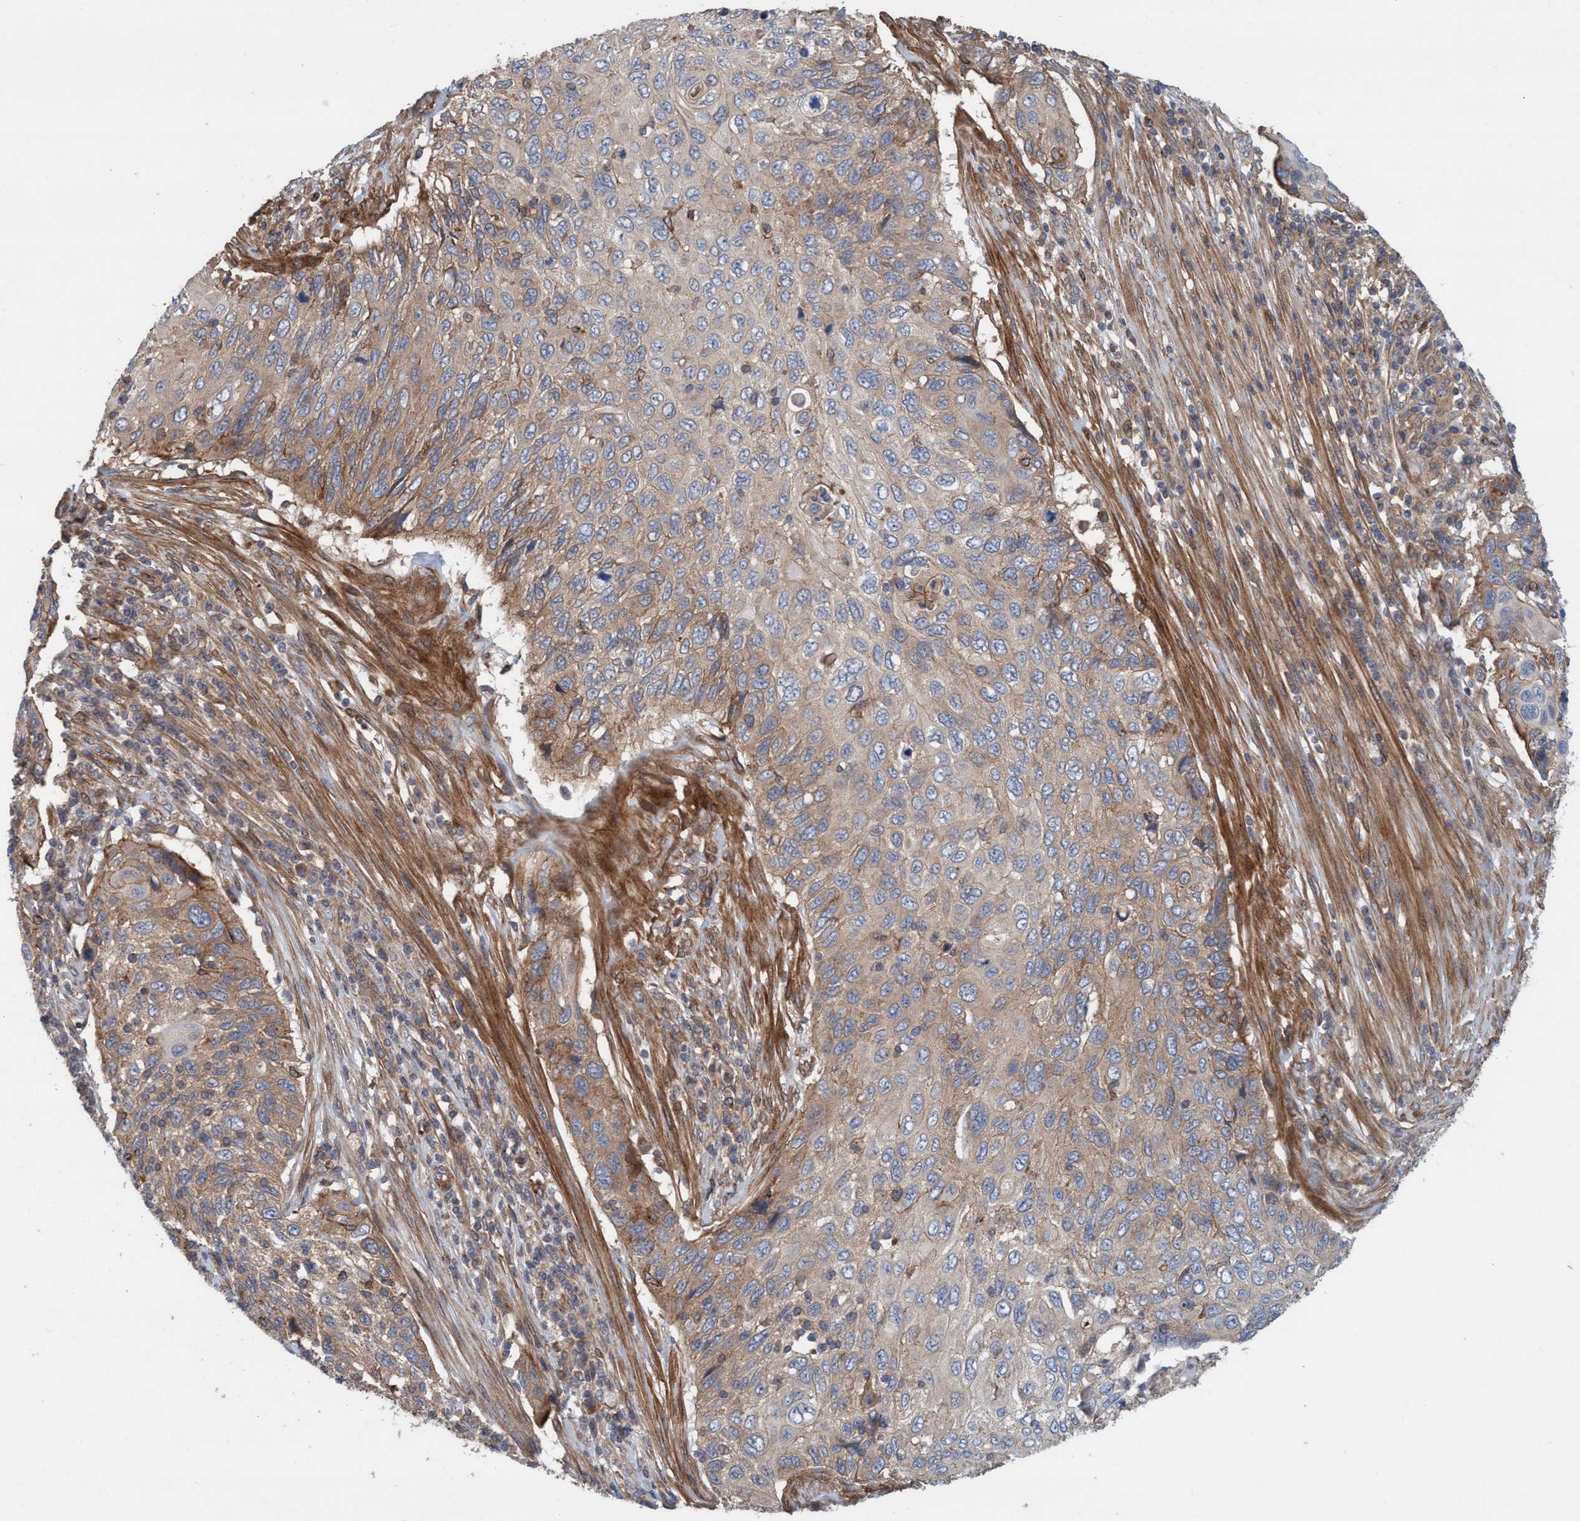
{"staining": {"intensity": "weak", "quantity": ">75%", "location": "cytoplasmic/membranous"}, "tissue": "cervical cancer", "cell_type": "Tumor cells", "image_type": "cancer", "snomed": [{"axis": "morphology", "description": "Squamous cell carcinoma, NOS"}, {"axis": "topography", "description": "Cervix"}], "caption": "Immunohistochemical staining of cervical cancer (squamous cell carcinoma) reveals low levels of weak cytoplasmic/membranous expression in approximately >75% of tumor cells.", "gene": "SPECC1", "patient": {"sex": "female", "age": 70}}